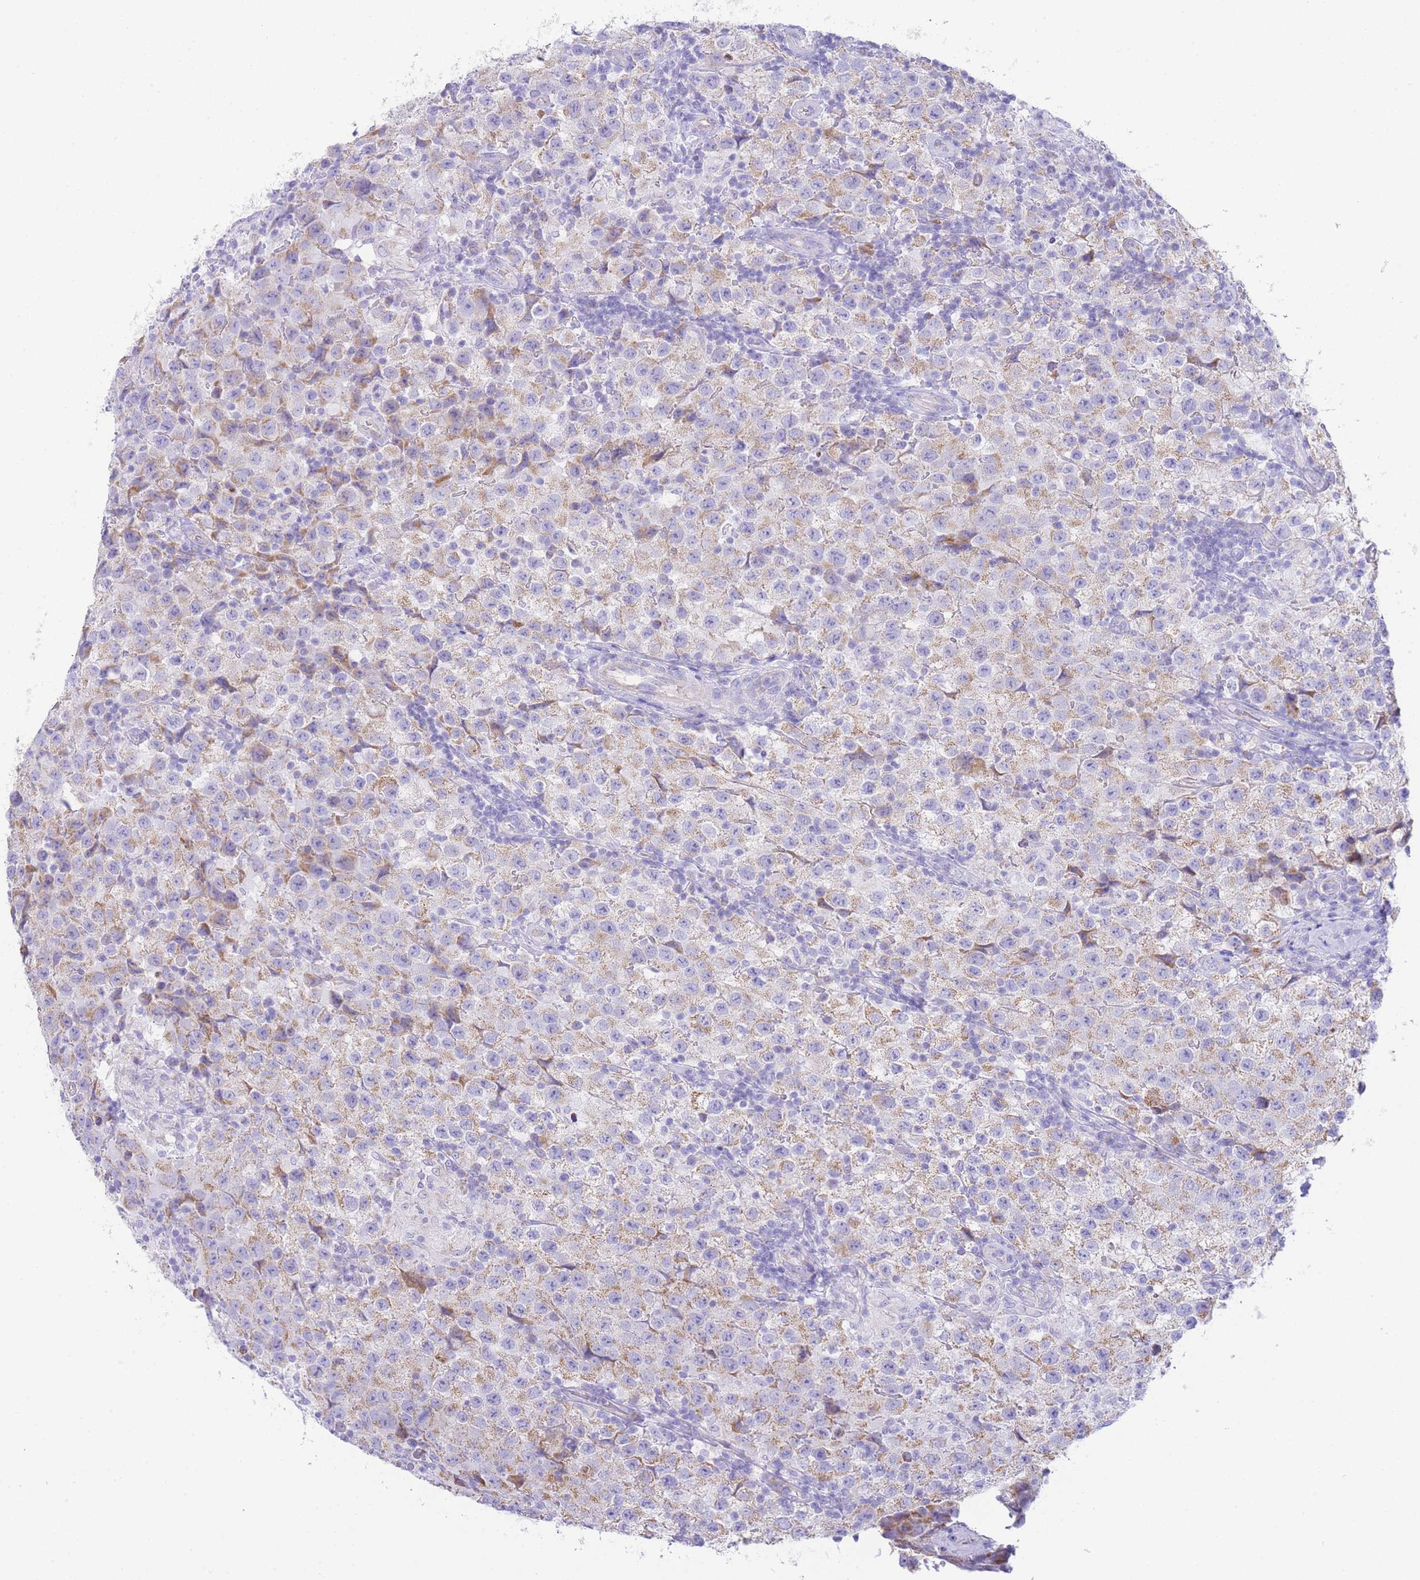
{"staining": {"intensity": "moderate", "quantity": "<25%", "location": "cytoplasmic/membranous"}, "tissue": "testis cancer", "cell_type": "Tumor cells", "image_type": "cancer", "snomed": [{"axis": "morphology", "description": "Seminoma, NOS"}, {"axis": "morphology", "description": "Carcinoma, Embryonal, NOS"}, {"axis": "topography", "description": "Testis"}], "caption": "Protein staining of embryonal carcinoma (testis) tissue reveals moderate cytoplasmic/membranous expression in approximately <25% of tumor cells.", "gene": "ACSM4", "patient": {"sex": "male", "age": 41}}